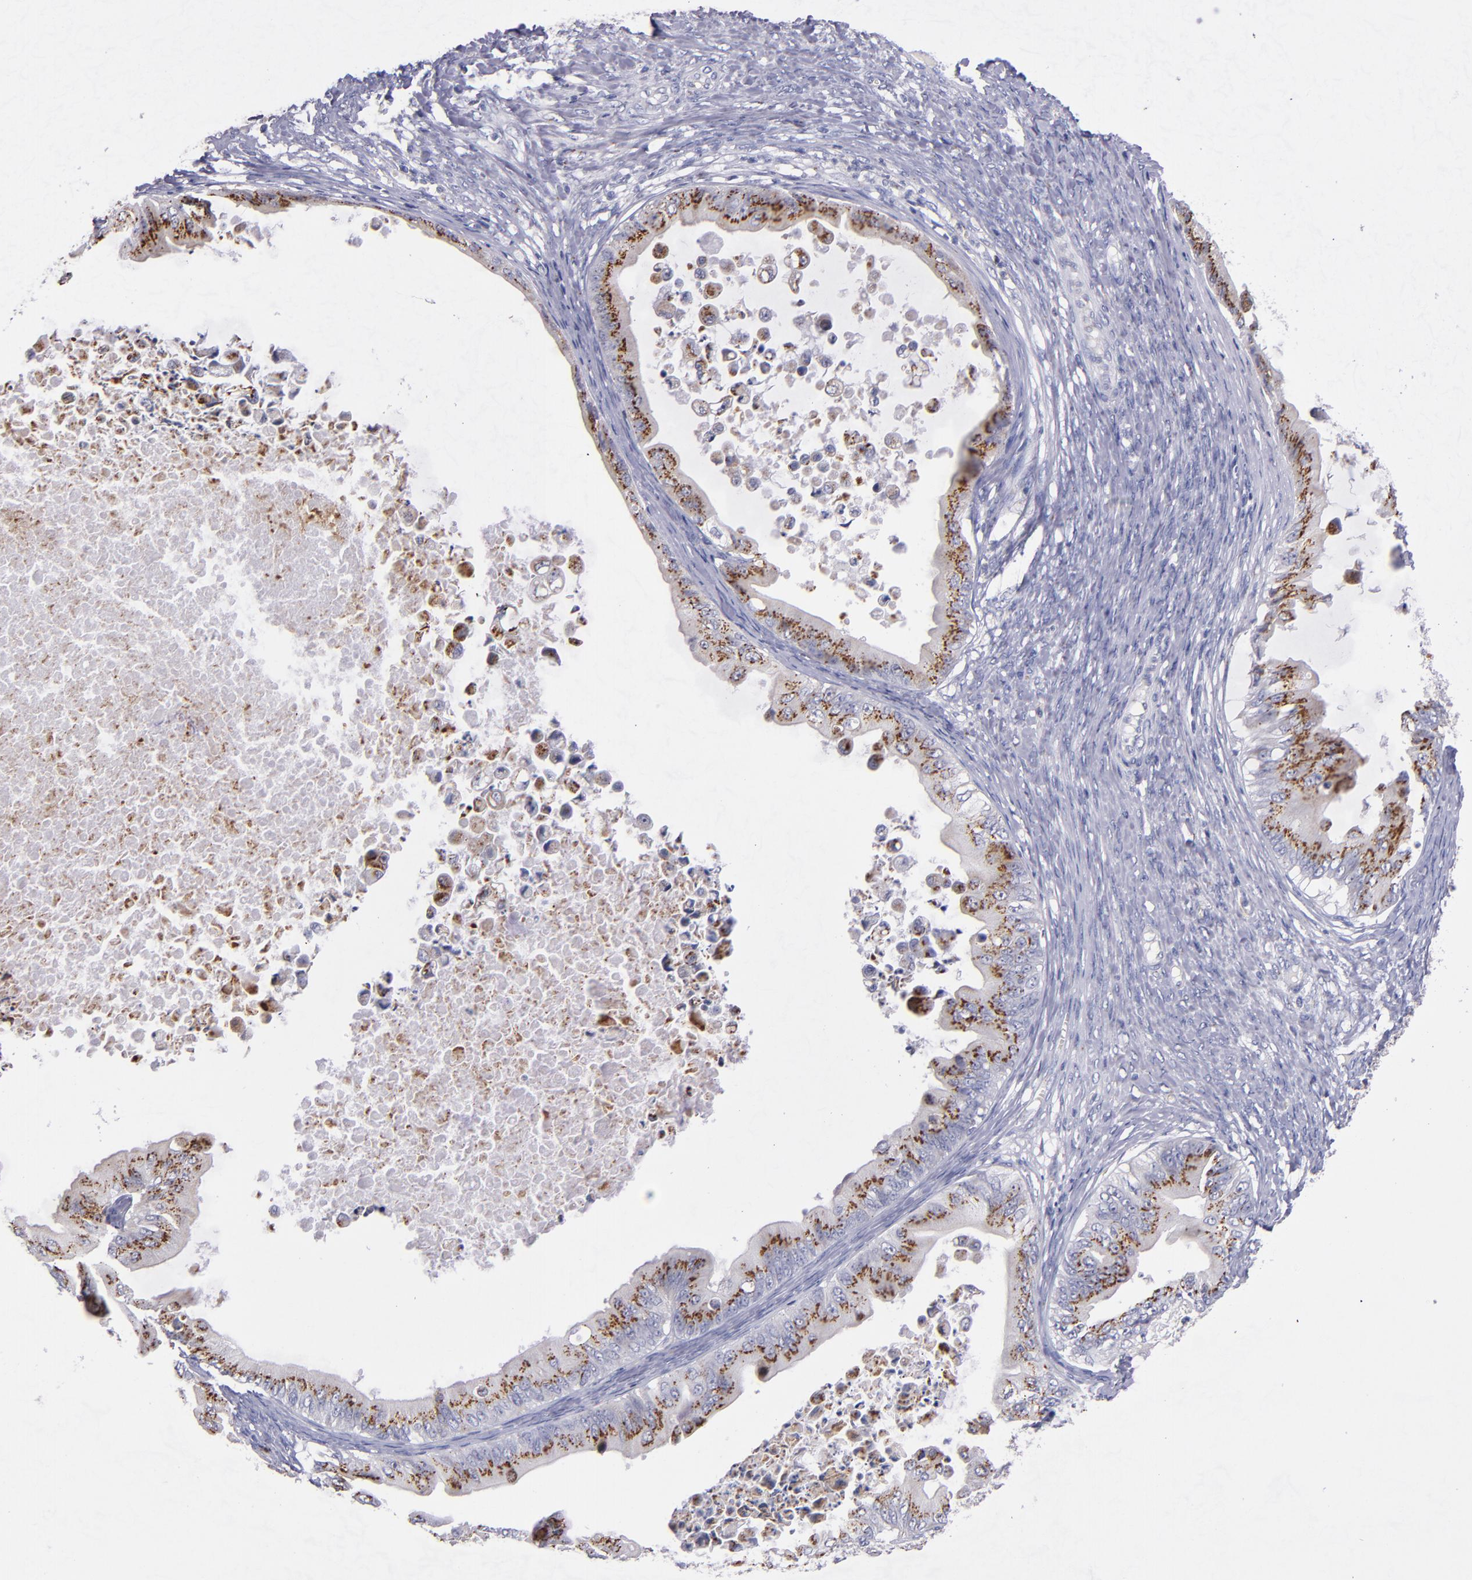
{"staining": {"intensity": "strong", "quantity": ">75%", "location": "cytoplasmic/membranous"}, "tissue": "ovarian cancer", "cell_type": "Tumor cells", "image_type": "cancer", "snomed": [{"axis": "morphology", "description": "Cystadenocarcinoma, mucinous, NOS"}, {"axis": "topography", "description": "Ovary"}], "caption": "A brown stain highlights strong cytoplasmic/membranous positivity of a protein in ovarian cancer tumor cells.", "gene": "RAB41", "patient": {"sex": "female", "age": 37}}